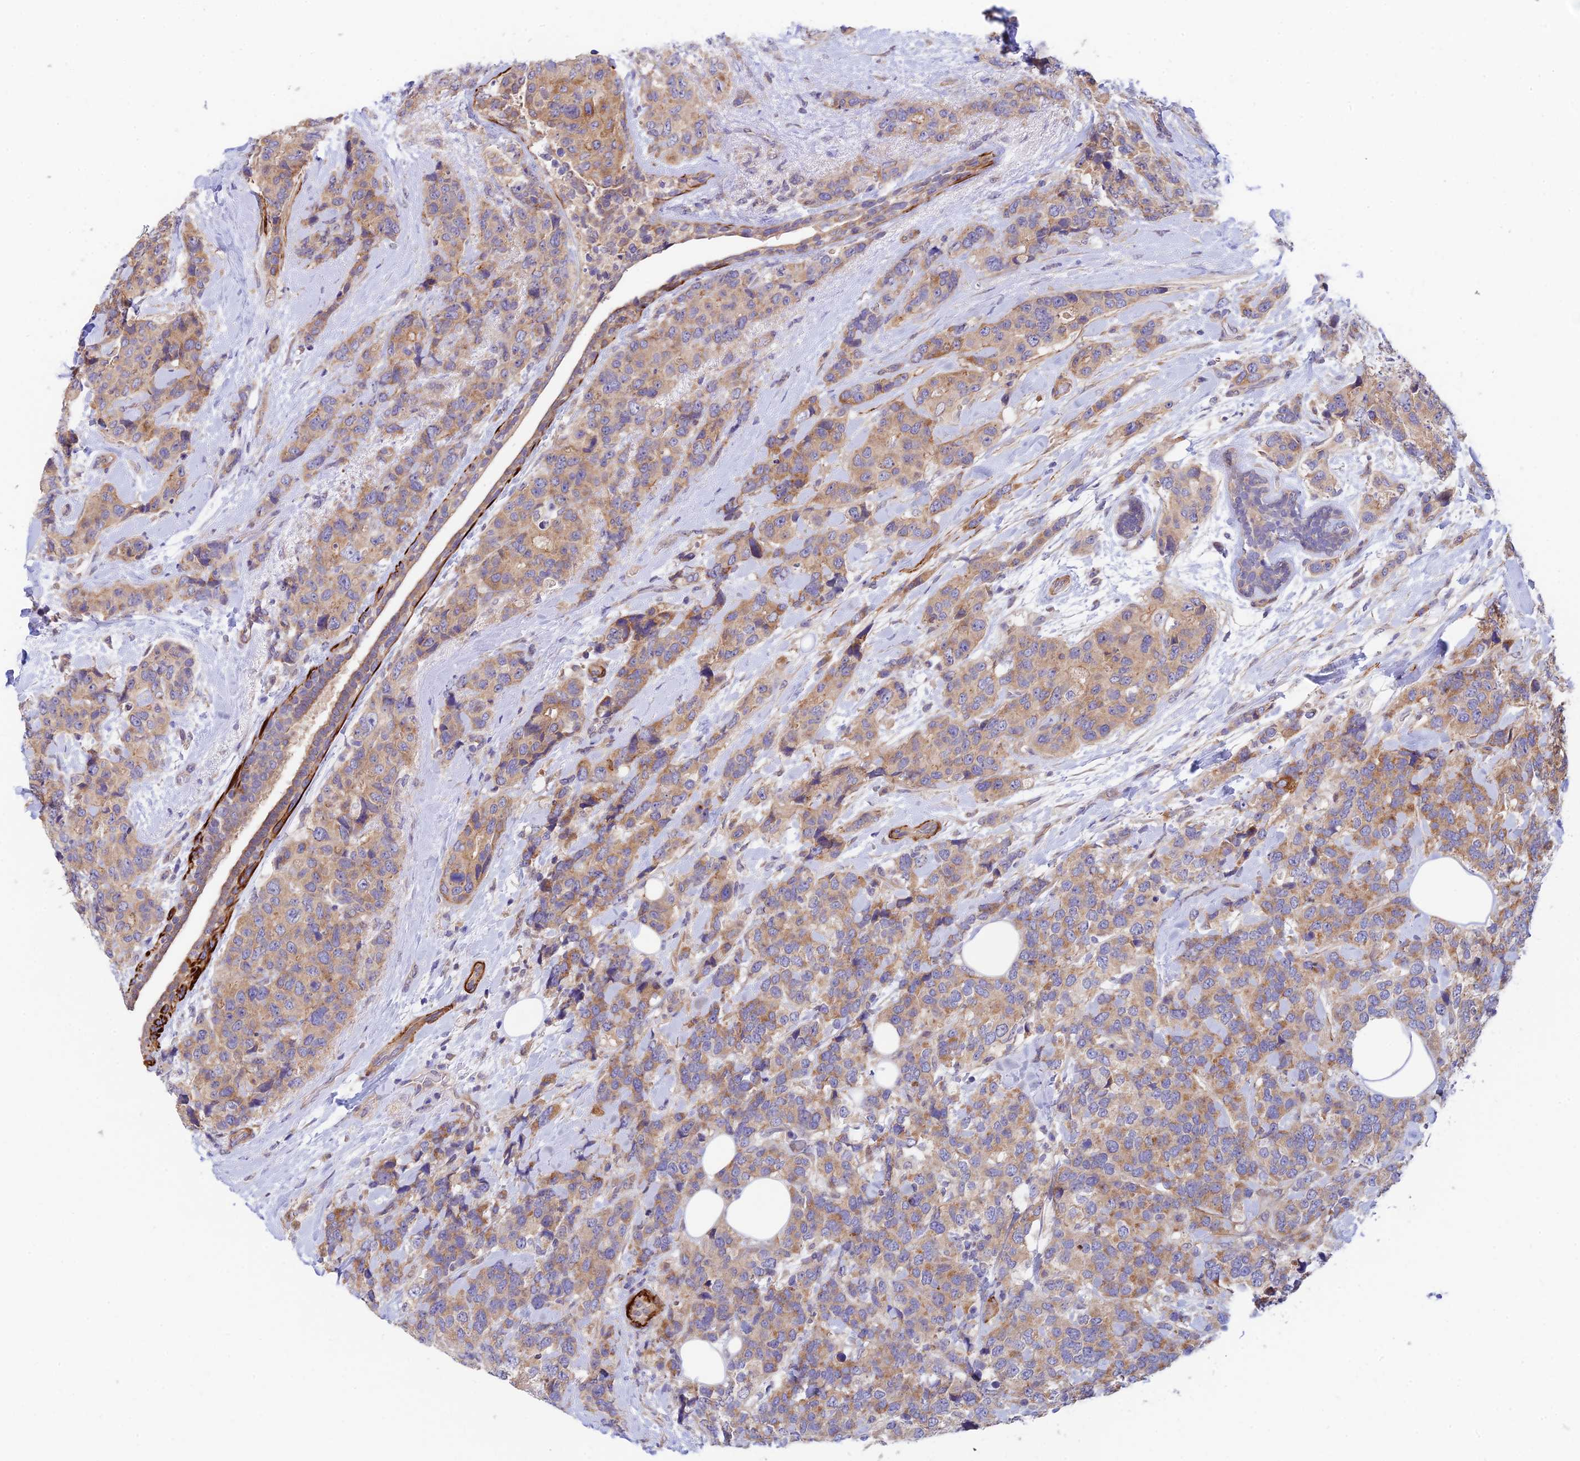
{"staining": {"intensity": "moderate", "quantity": ">75%", "location": "cytoplasmic/membranous"}, "tissue": "breast cancer", "cell_type": "Tumor cells", "image_type": "cancer", "snomed": [{"axis": "morphology", "description": "Lobular carcinoma"}, {"axis": "topography", "description": "Breast"}], "caption": "Moderate cytoplasmic/membranous protein positivity is seen in about >75% of tumor cells in lobular carcinoma (breast). (IHC, brightfield microscopy, high magnification).", "gene": "ANKRD50", "patient": {"sex": "female", "age": 59}}